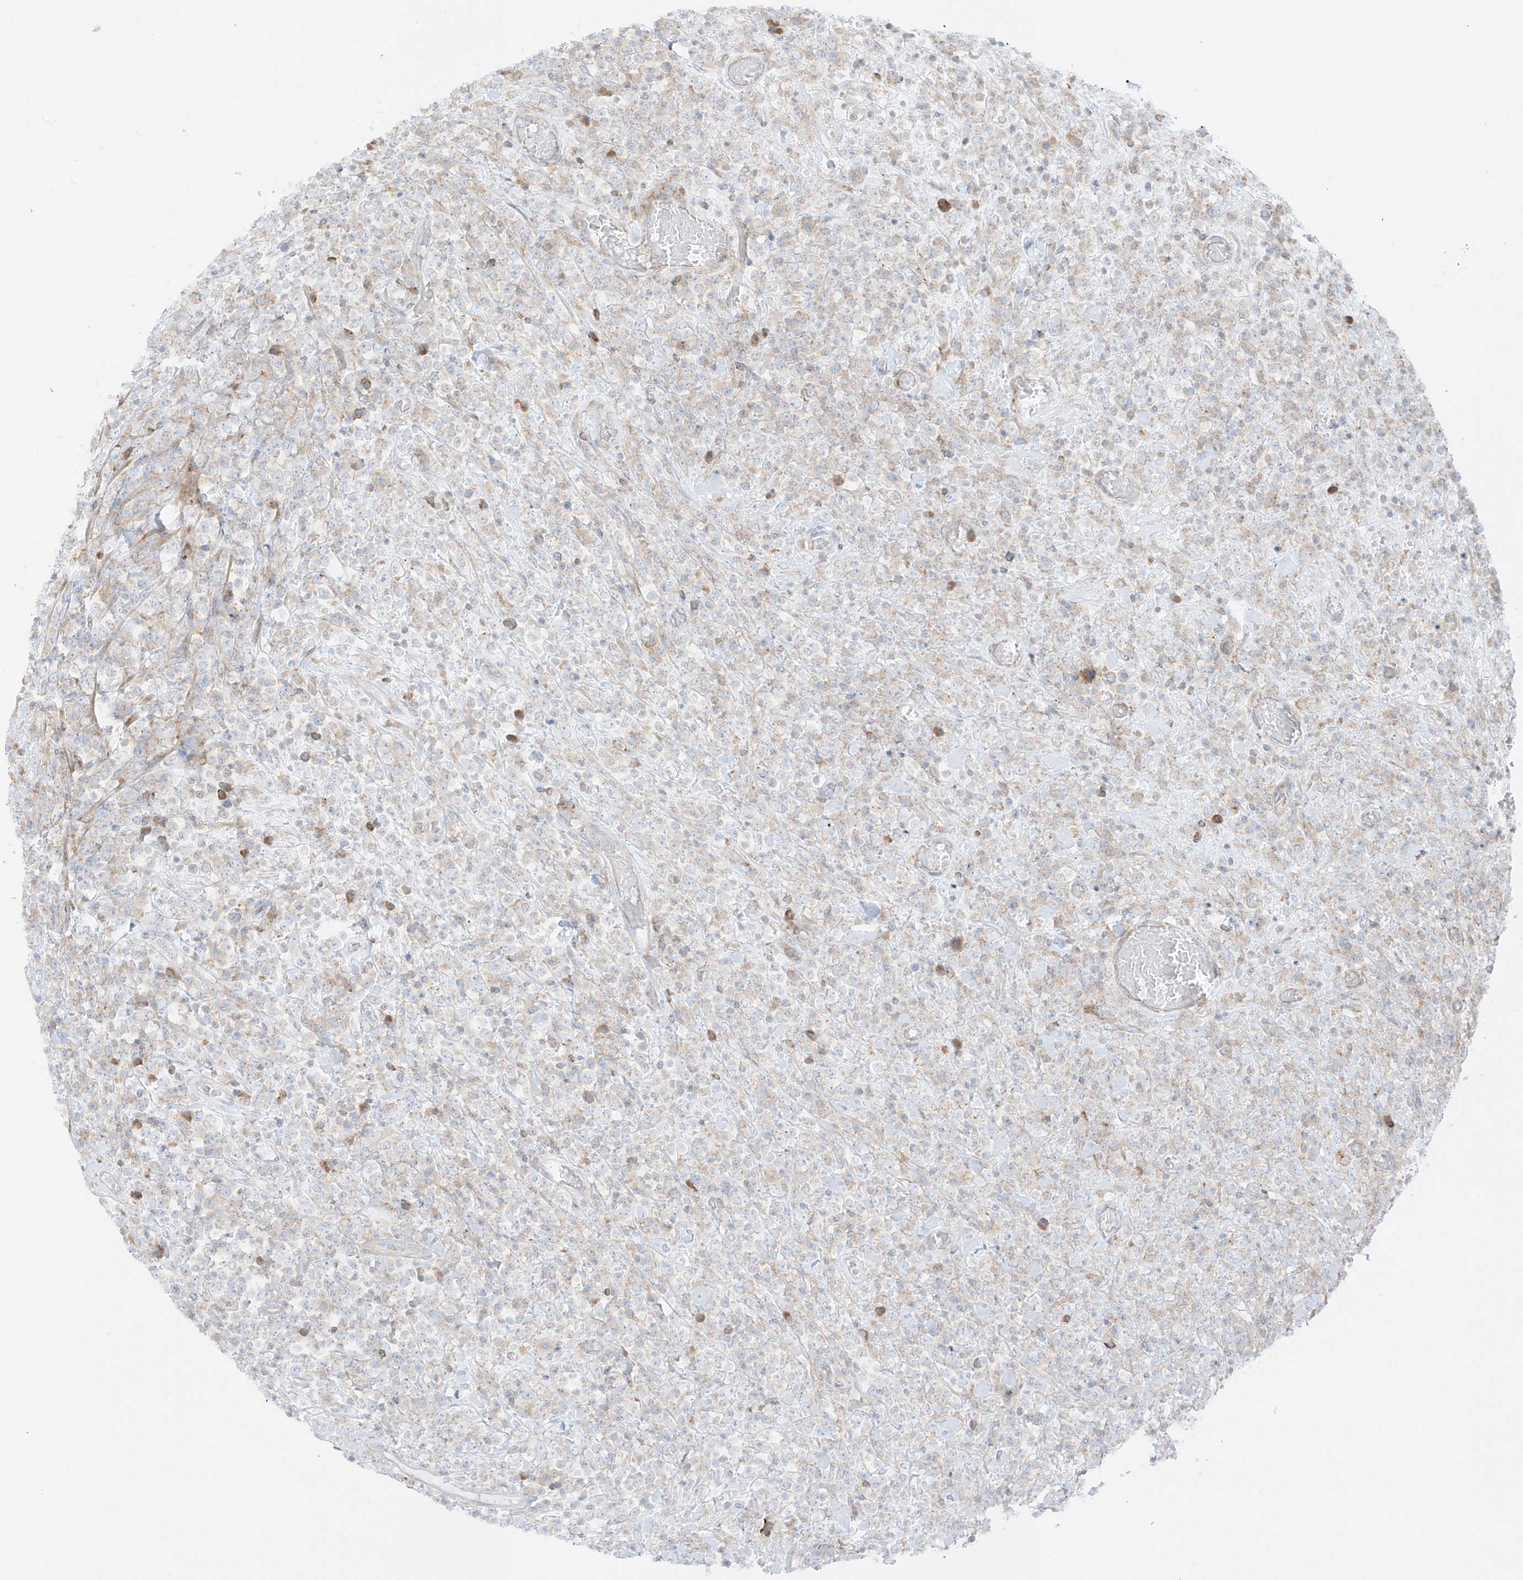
{"staining": {"intensity": "negative", "quantity": "none", "location": "none"}, "tissue": "lymphoma", "cell_type": "Tumor cells", "image_type": "cancer", "snomed": [{"axis": "morphology", "description": "Malignant lymphoma, non-Hodgkin's type, High grade"}, {"axis": "topography", "description": "Colon"}], "caption": "Protein analysis of malignant lymphoma, non-Hodgkin's type (high-grade) demonstrates no significant expression in tumor cells.", "gene": "XKR3", "patient": {"sex": "female", "age": 53}}